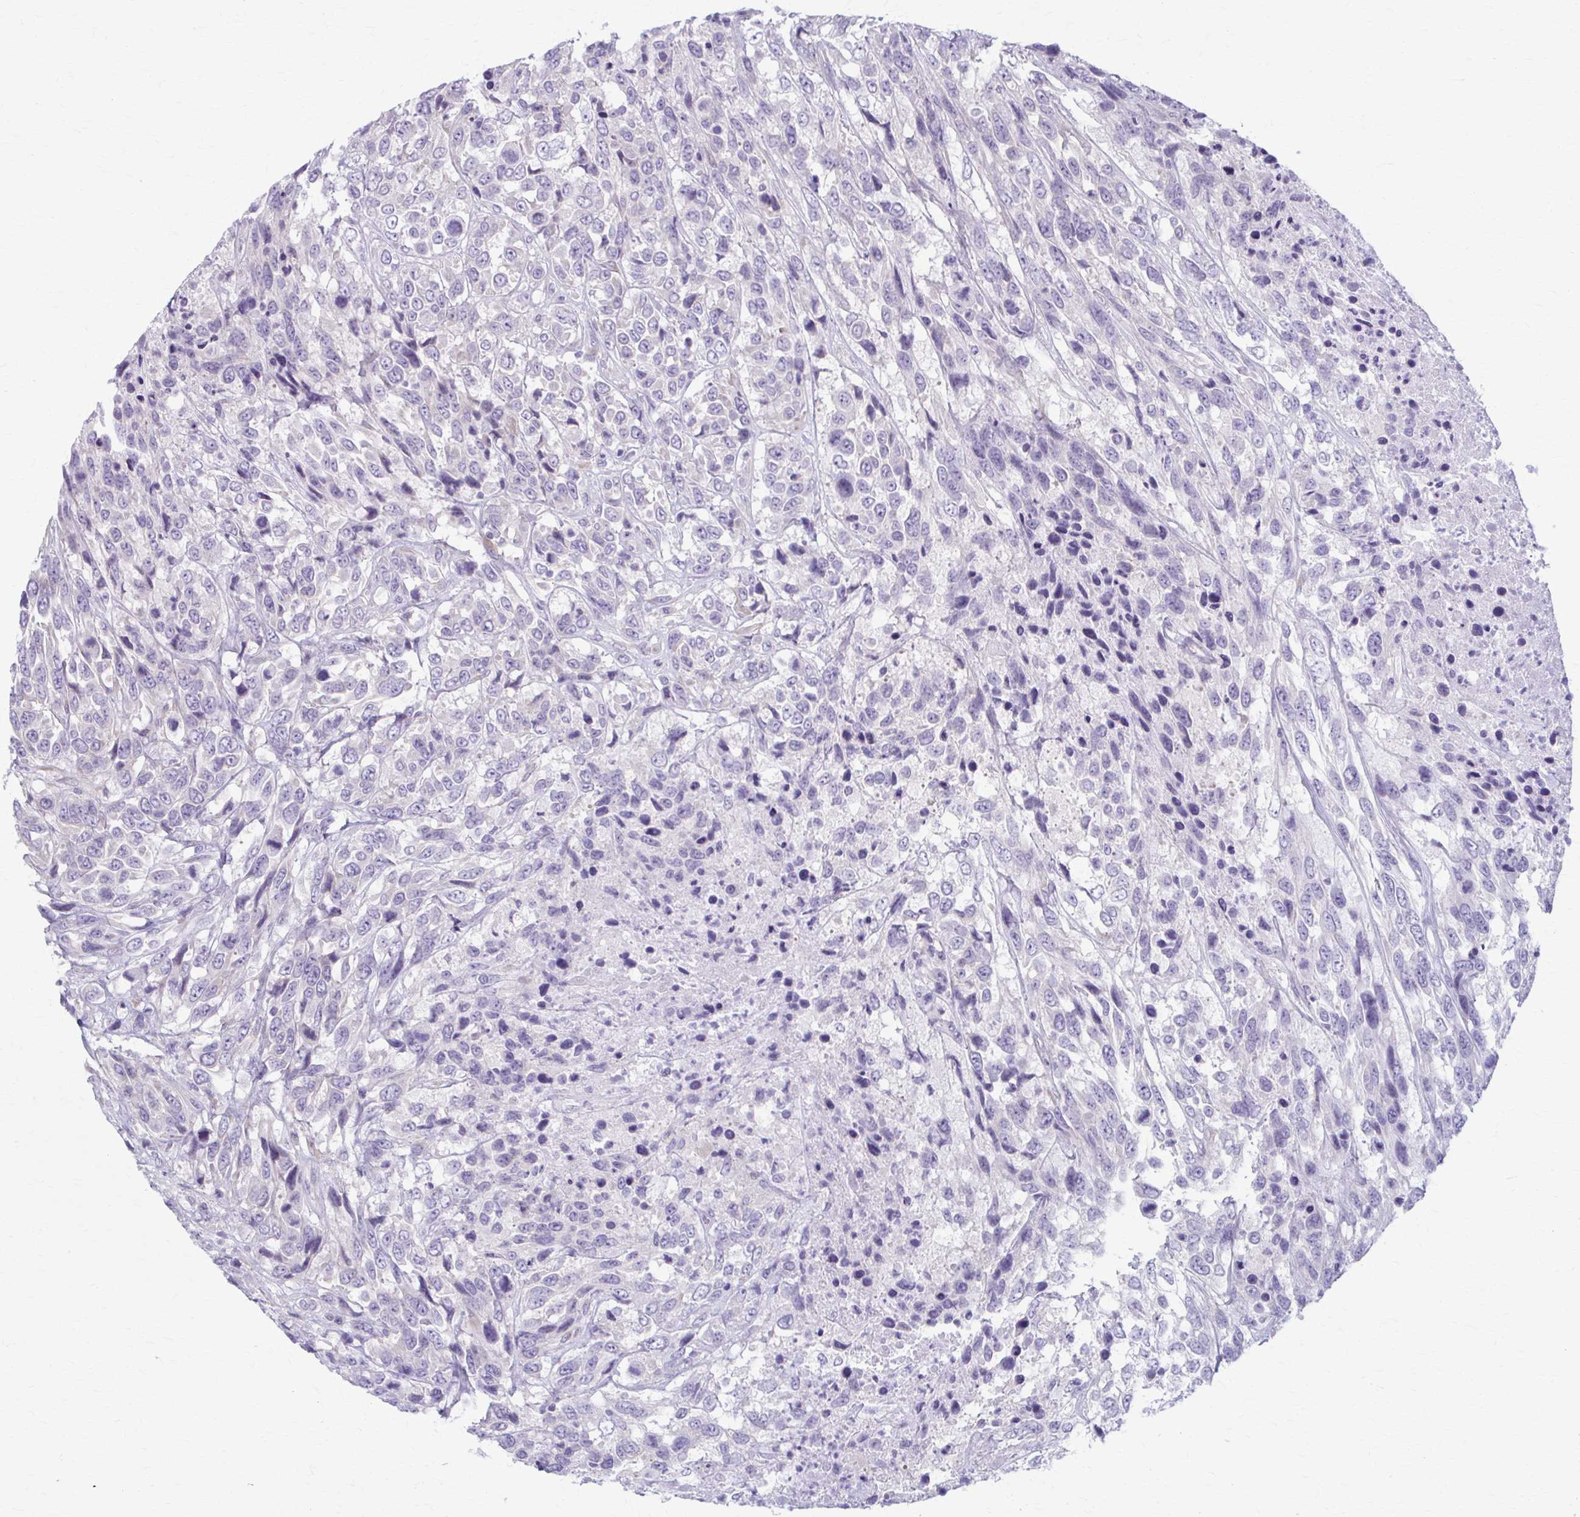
{"staining": {"intensity": "negative", "quantity": "none", "location": "none"}, "tissue": "urothelial cancer", "cell_type": "Tumor cells", "image_type": "cancer", "snomed": [{"axis": "morphology", "description": "Urothelial carcinoma, High grade"}, {"axis": "topography", "description": "Urinary bladder"}], "caption": "Urothelial cancer was stained to show a protein in brown. There is no significant expression in tumor cells. (DAB (3,3'-diaminobenzidine) IHC visualized using brightfield microscopy, high magnification).", "gene": "PRKRA", "patient": {"sex": "female", "age": 70}}